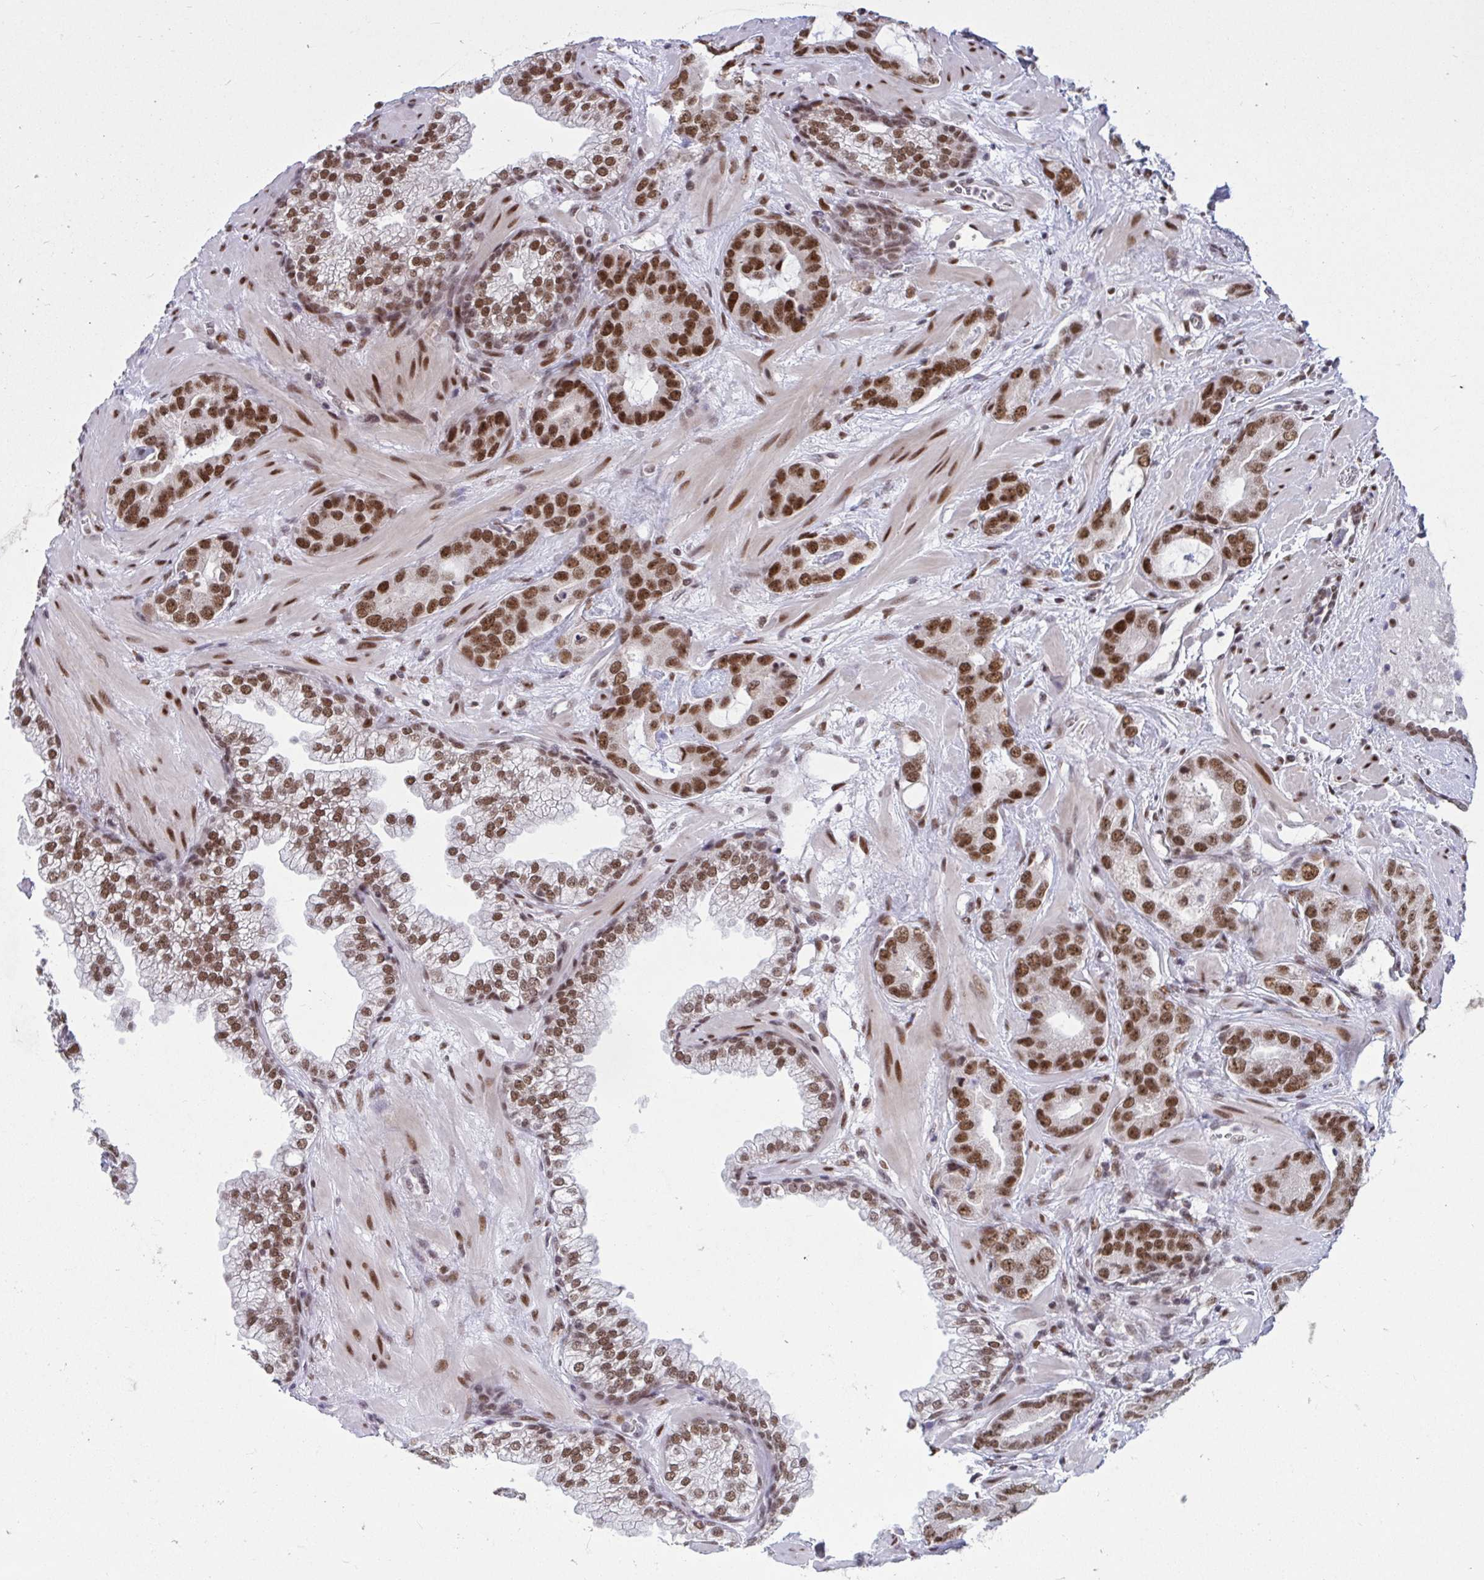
{"staining": {"intensity": "strong", "quantity": ">75%", "location": "nuclear"}, "tissue": "prostate cancer", "cell_type": "Tumor cells", "image_type": "cancer", "snomed": [{"axis": "morphology", "description": "Adenocarcinoma, Low grade"}, {"axis": "topography", "description": "Prostate"}], "caption": "DAB (3,3'-diaminobenzidine) immunohistochemical staining of low-grade adenocarcinoma (prostate) displays strong nuclear protein expression in approximately >75% of tumor cells.", "gene": "PHF10", "patient": {"sex": "male", "age": 62}}